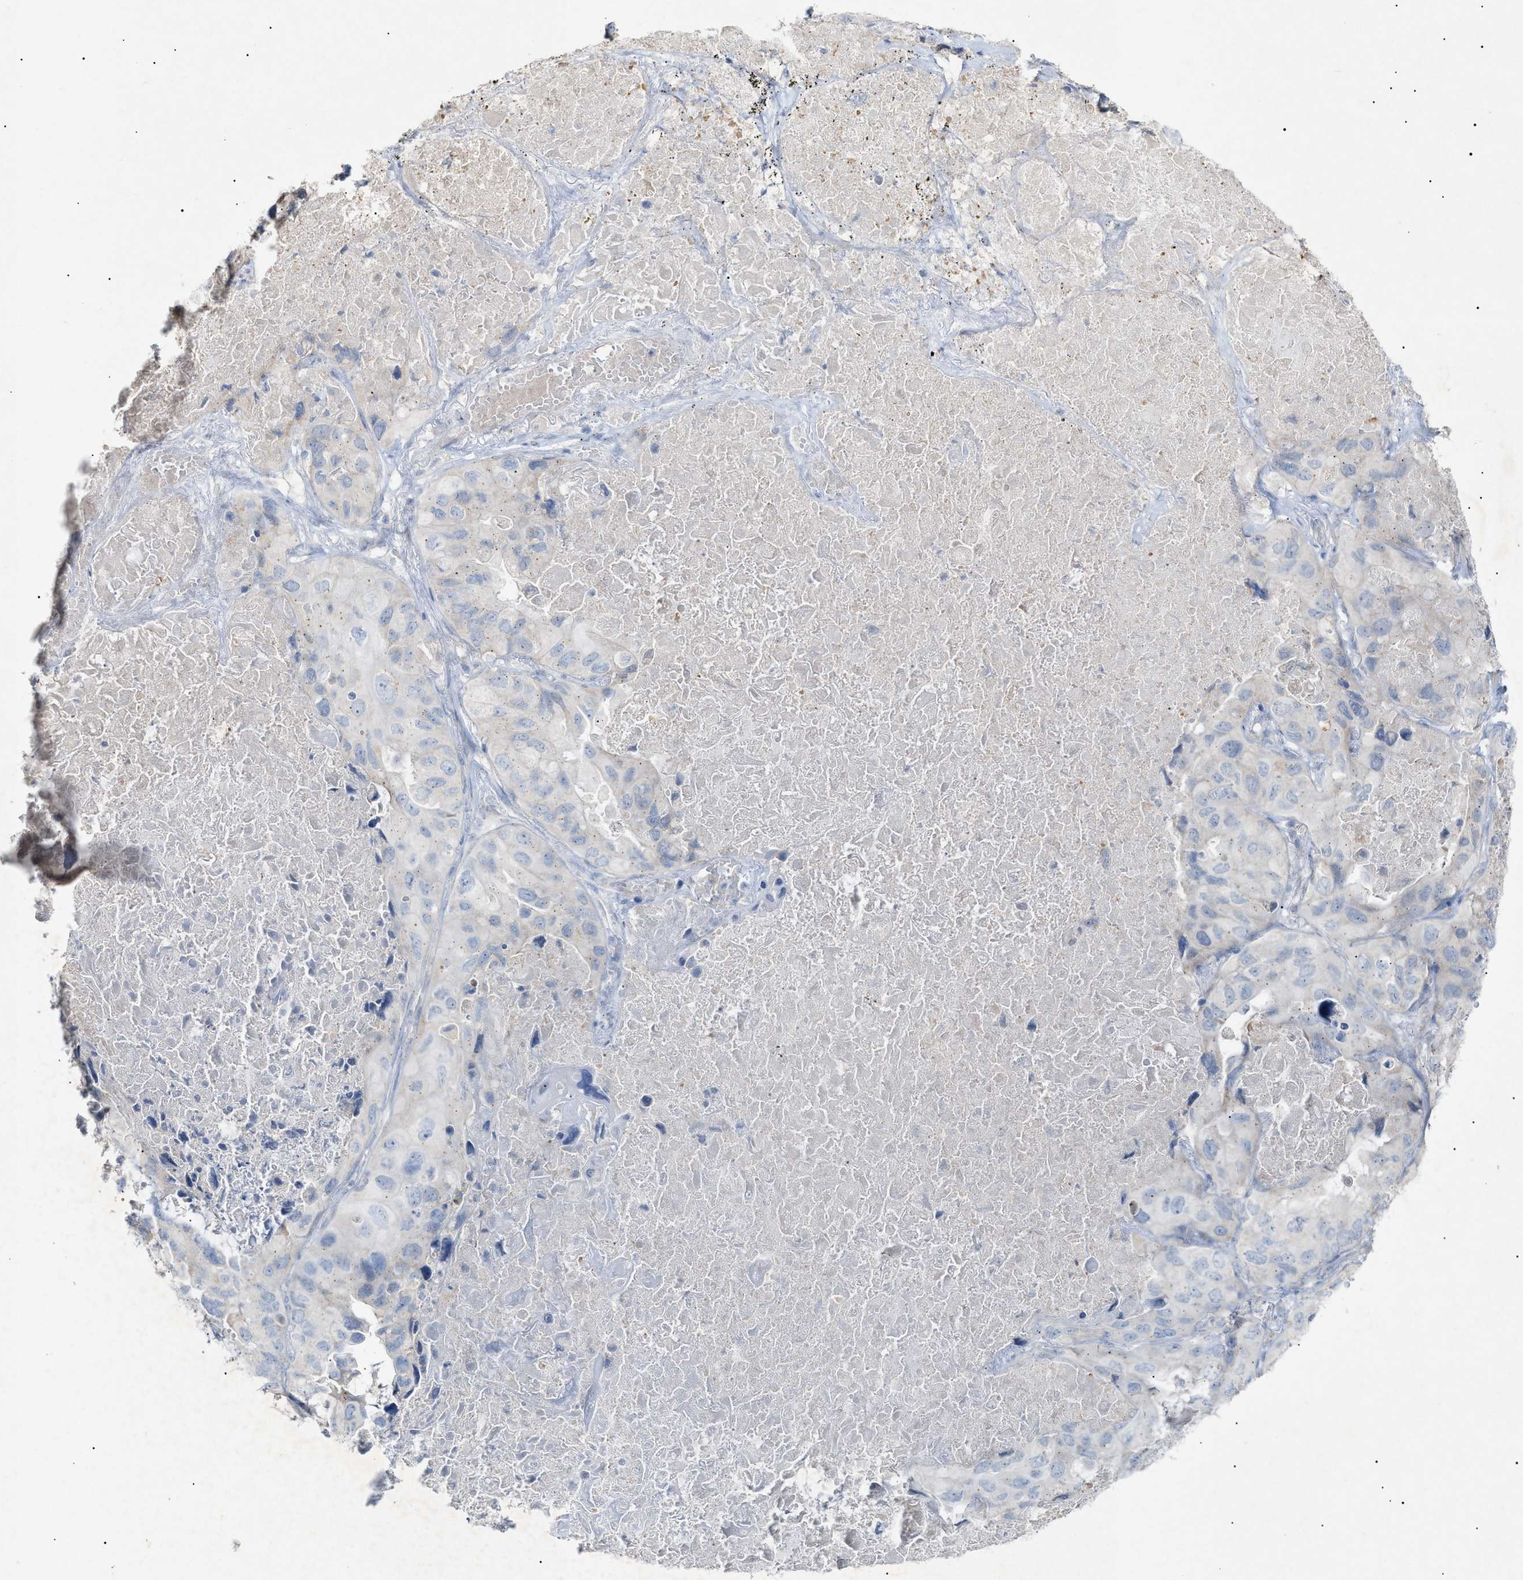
{"staining": {"intensity": "negative", "quantity": "none", "location": "none"}, "tissue": "lung cancer", "cell_type": "Tumor cells", "image_type": "cancer", "snomed": [{"axis": "morphology", "description": "Squamous cell carcinoma, NOS"}, {"axis": "topography", "description": "Lung"}], "caption": "This photomicrograph is of squamous cell carcinoma (lung) stained with immunohistochemistry to label a protein in brown with the nuclei are counter-stained blue. There is no staining in tumor cells. The staining was performed using DAB to visualize the protein expression in brown, while the nuclei were stained in blue with hematoxylin (Magnification: 20x).", "gene": "SLC25A31", "patient": {"sex": "female", "age": 73}}